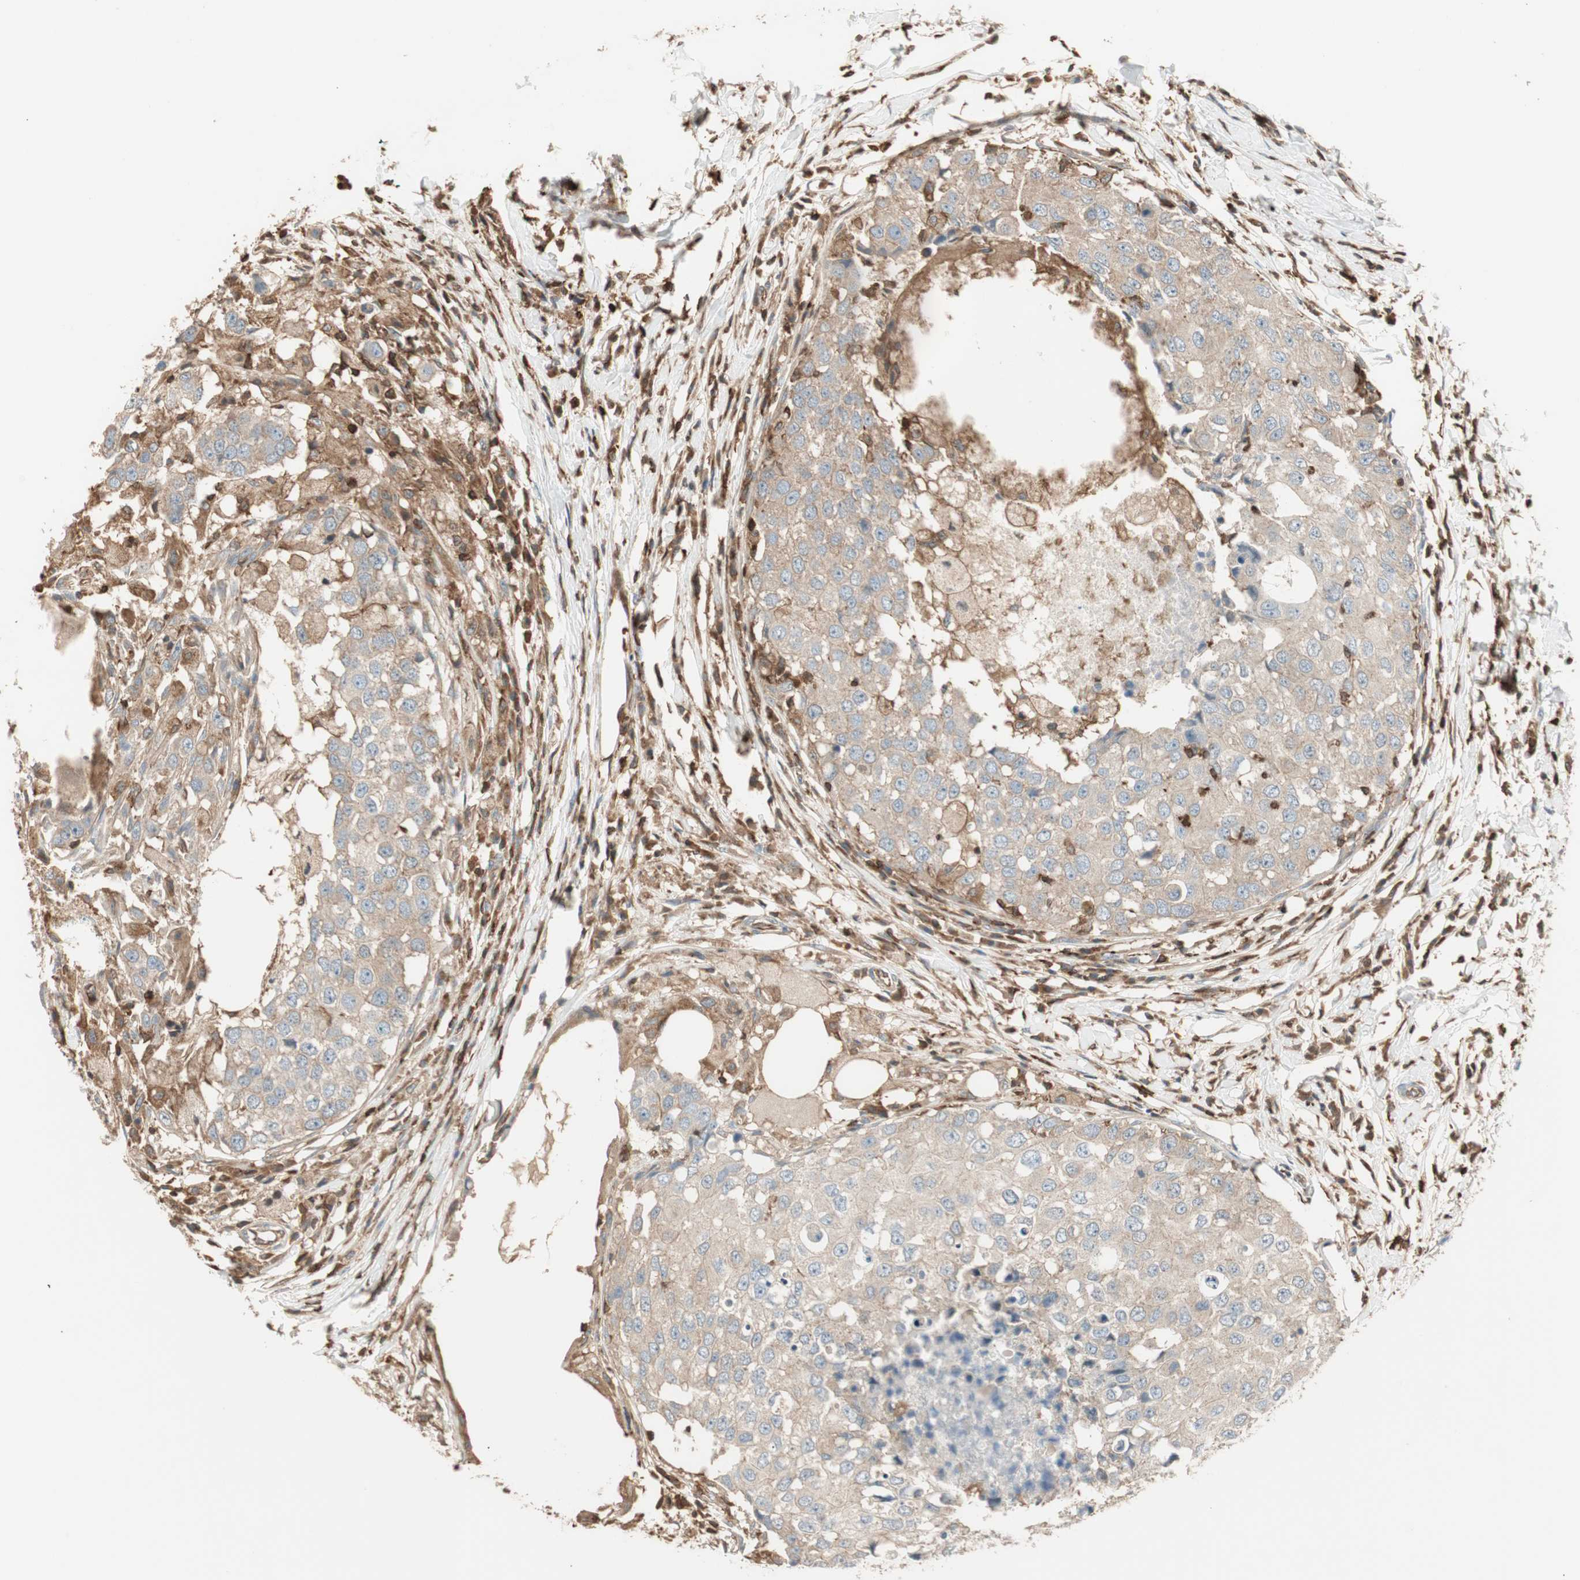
{"staining": {"intensity": "weak", "quantity": ">75%", "location": "cytoplasmic/membranous"}, "tissue": "breast cancer", "cell_type": "Tumor cells", "image_type": "cancer", "snomed": [{"axis": "morphology", "description": "Duct carcinoma"}, {"axis": "topography", "description": "Breast"}], "caption": "Breast cancer was stained to show a protein in brown. There is low levels of weak cytoplasmic/membranous staining in approximately >75% of tumor cells. (DAB = brown stain, brightfield microscopy at high magnification).", "gene": "CRLF3", "patient": {"sex": "female", "age": 27}}